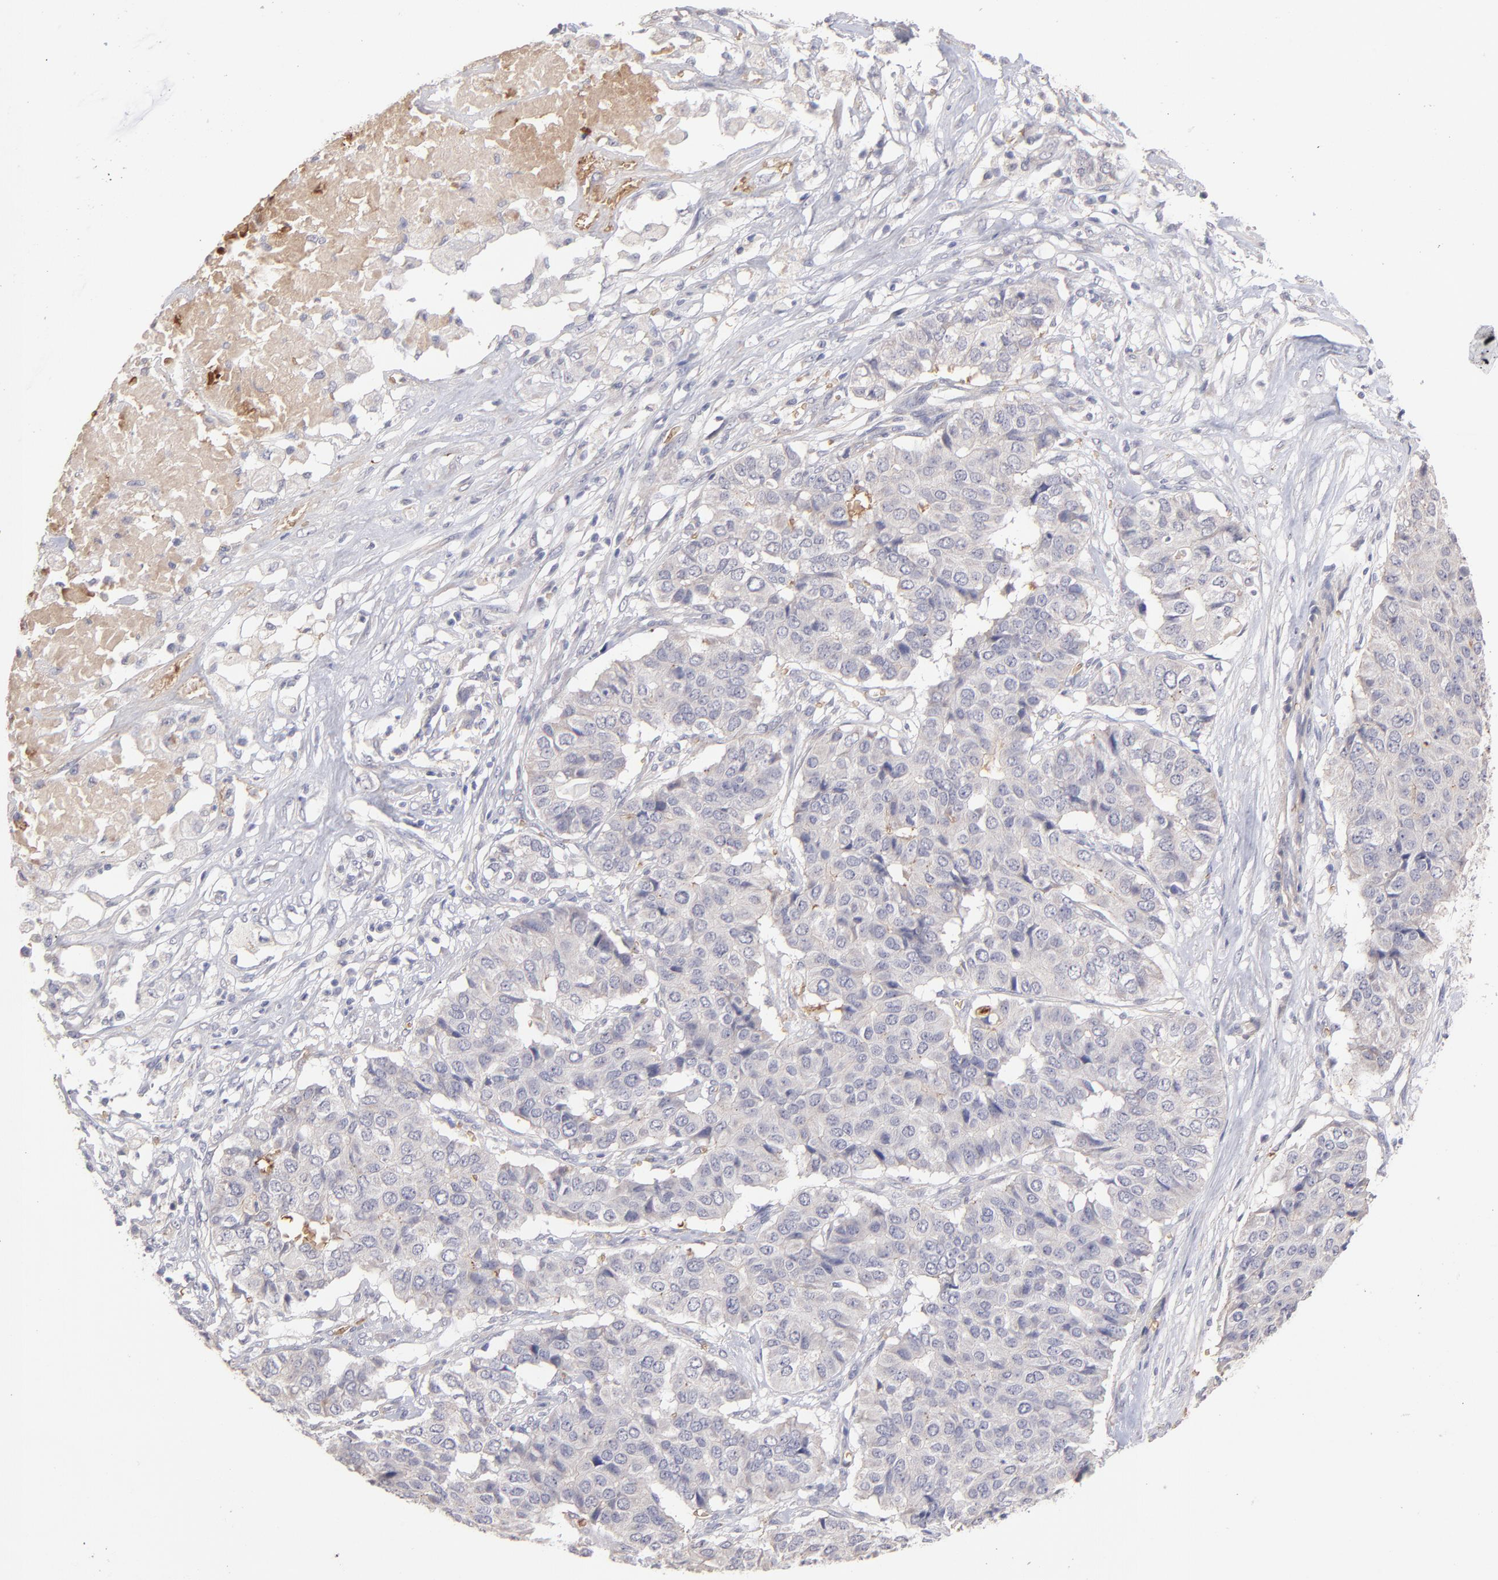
{"staining": {"intensity": "negative", "quantity": "none", "location": "none"}, "tissue": "pancreatic cancer", "cell_type": "Tumor cells", "image_type": "cancer", "snomed": [{"axis": "morphology", "description": "Adenocarcinoma, NOS"}, {"axis": "topography", "description": "Pancreas"}], "caption": "Pancreatic cancer stained for a protein using immunohistochemistry (IHC) displays no expression tumor cells.", "gene": "F13B", "patient": {"sex": "male", "age": 50}}